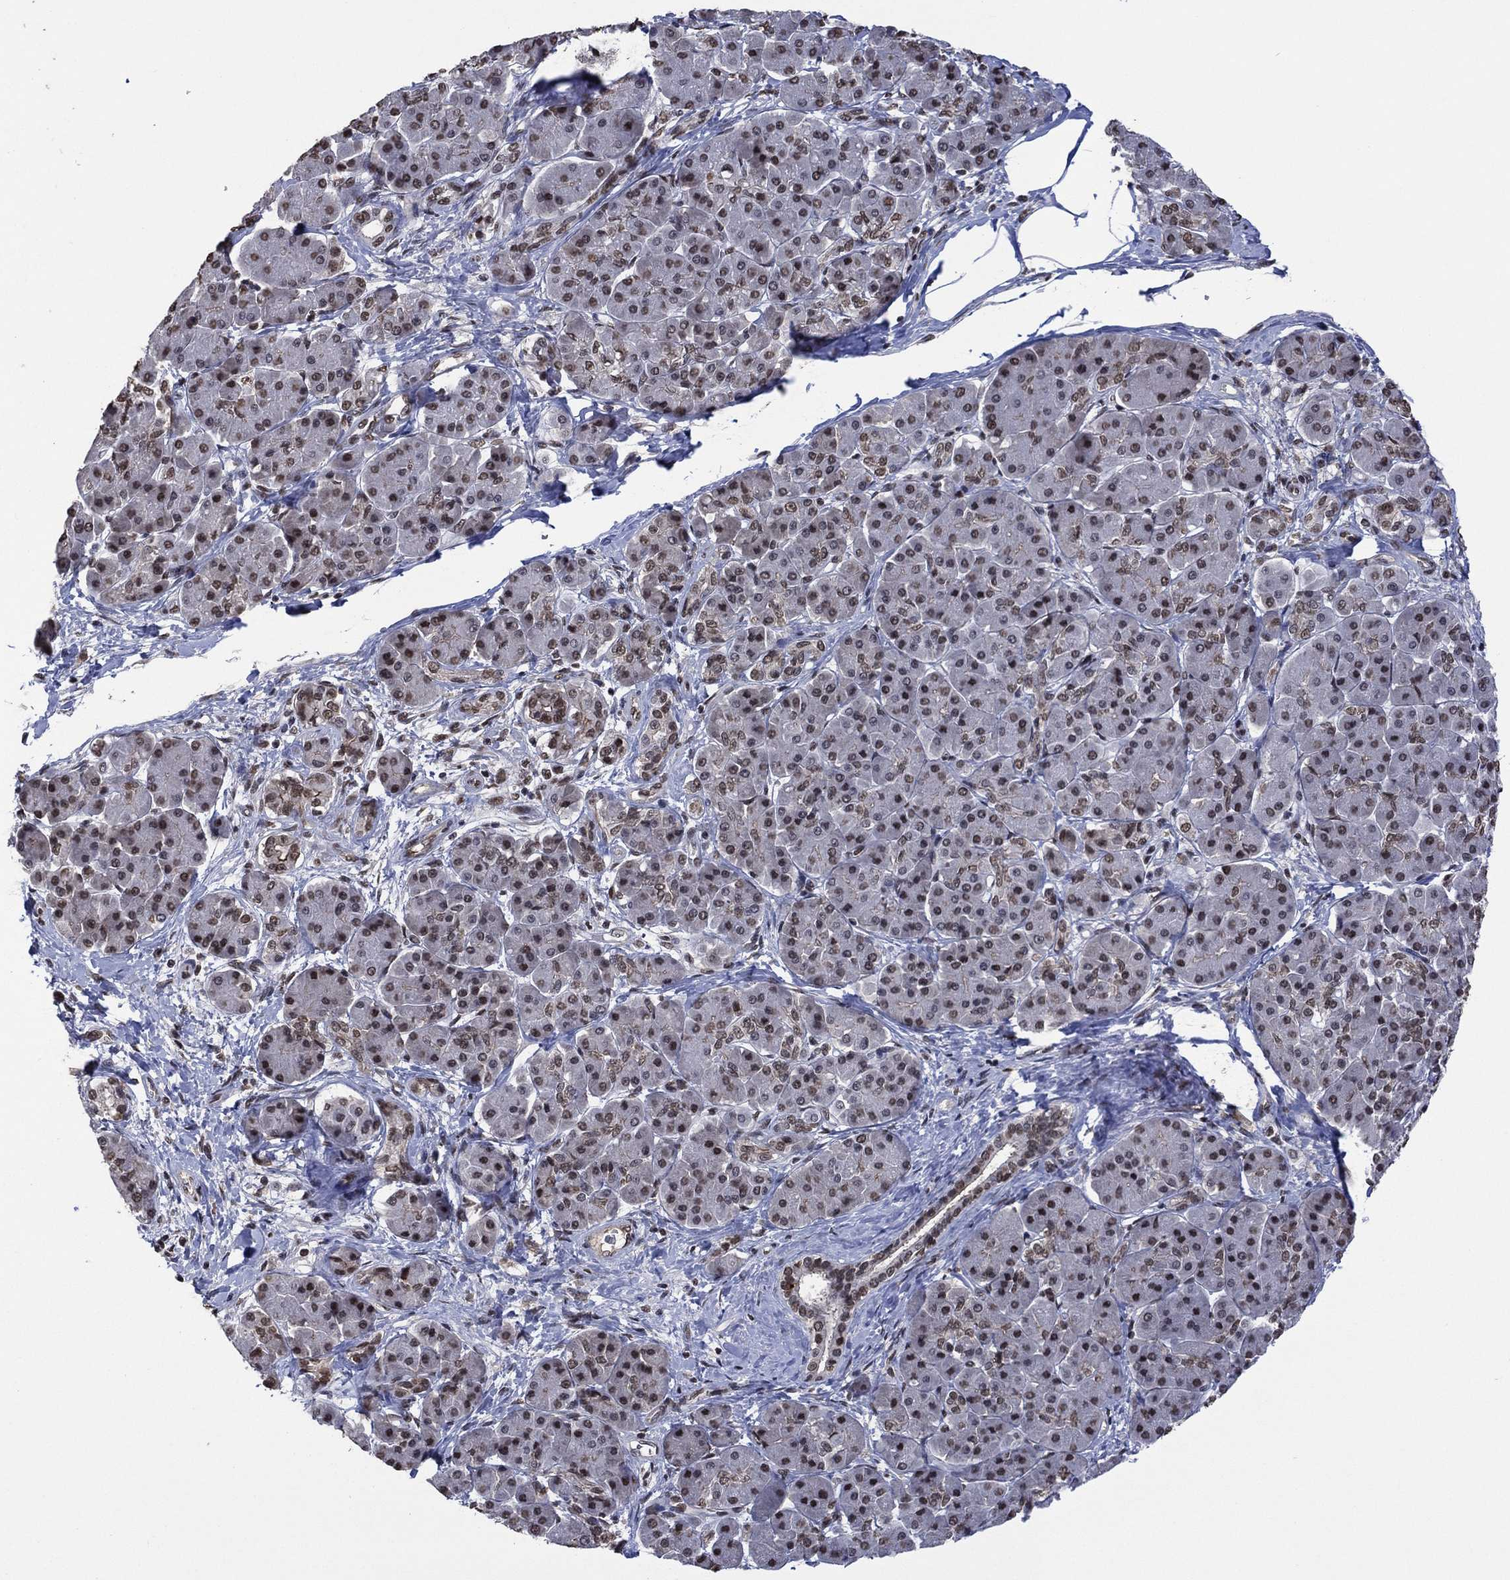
{"staining": {"intensity": "moderate", "quantity": "<25%", "location": "nuclear"}, "tissue": "pancreatic cancer", "cell_type": "Tumor cells", "image_type": "cancer", "snomed": [{"axis": "morphology", "description": "Adenocarcinoma, NOS"}, {"axis": "topography", "description": "Pancreas"}], "caption": "Protein analysis of pancreatic adenocarcinoma tissue exhibits moderate nuclear staining in about <25% of tumor cells.", "gene": "EHMT1", "patient": {"sex": "female", "age": 73}}